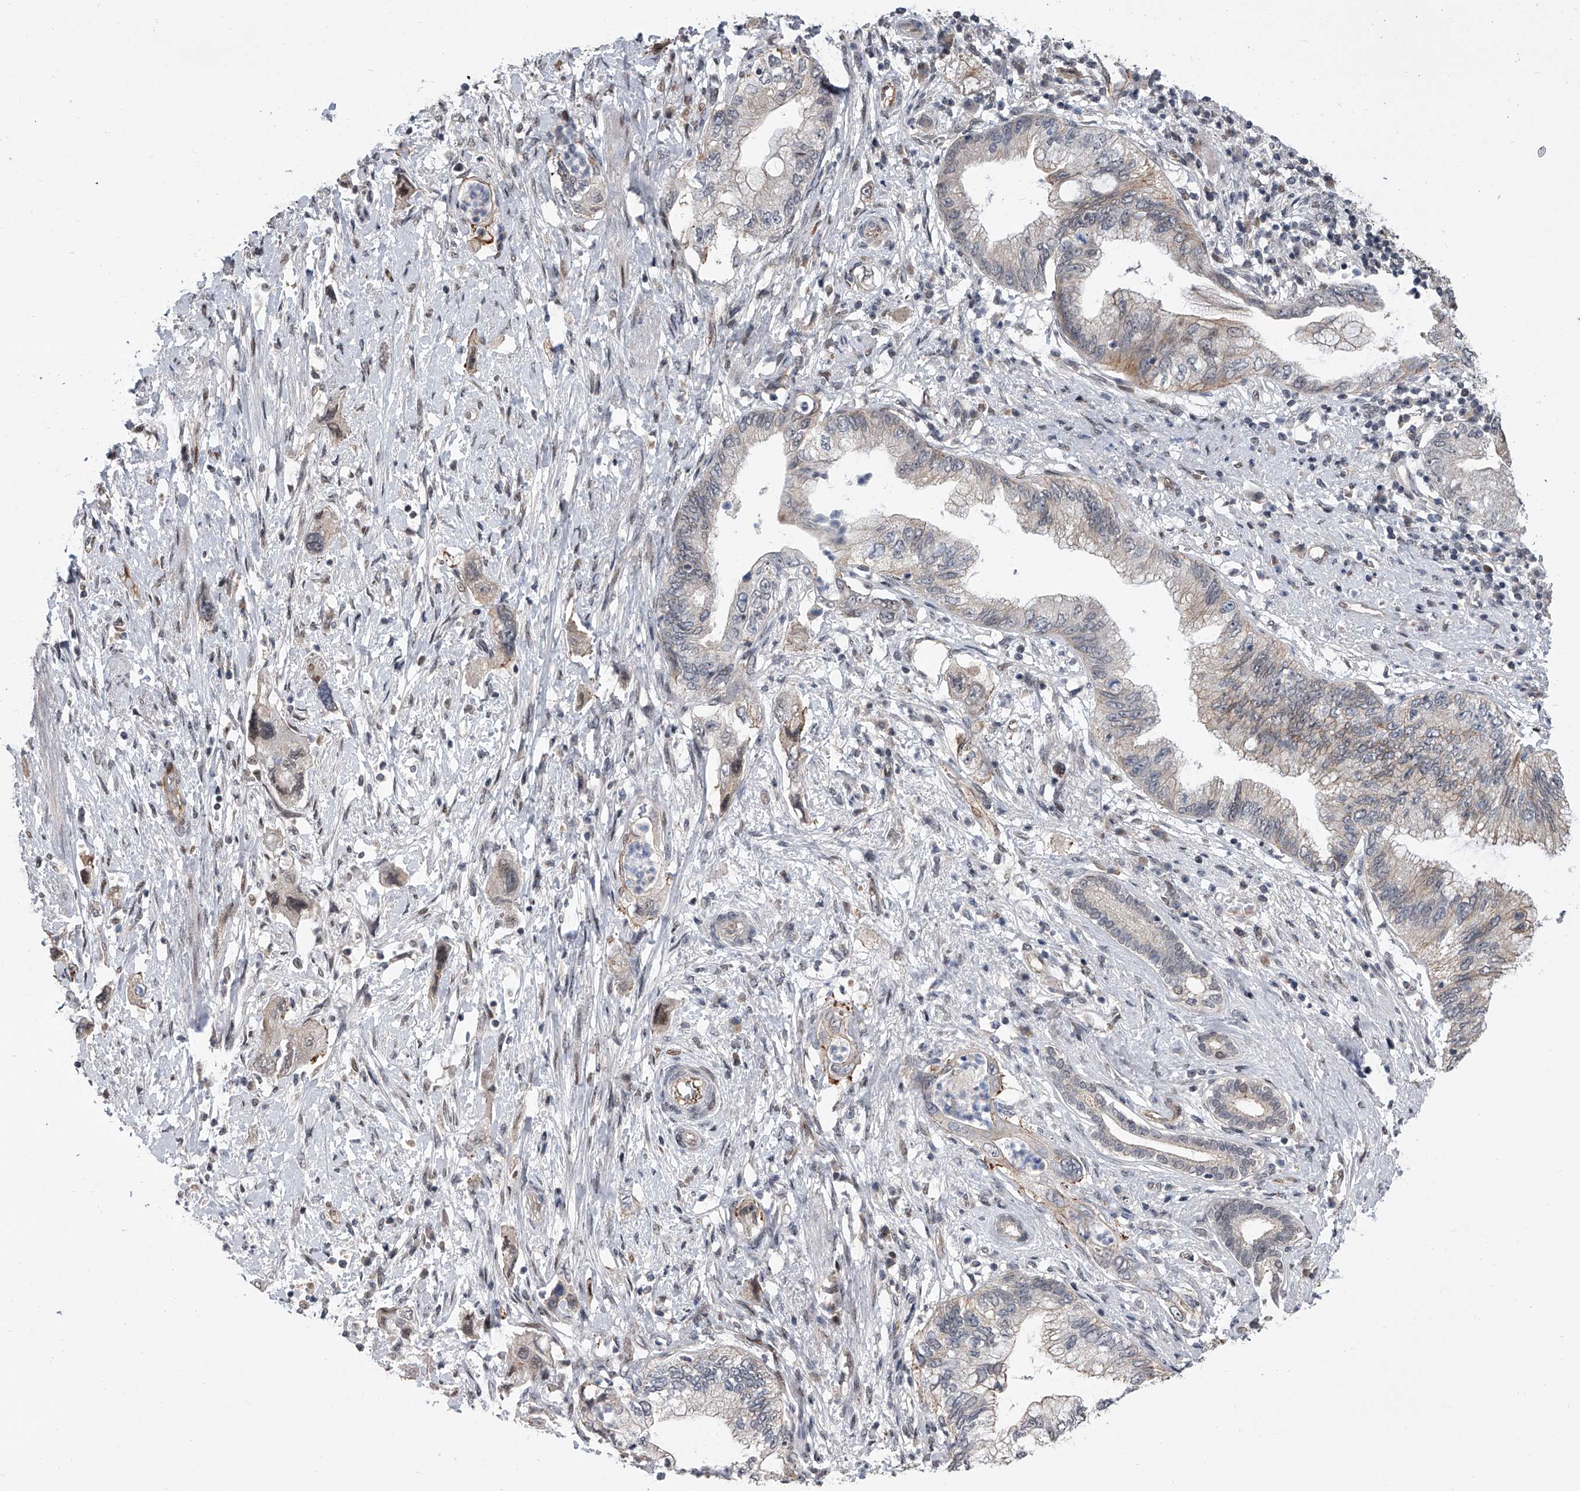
{"staining": {"intensity": "weak", "quantity": "<25%", "location": "cytoplasmic/membranous"}, "tissue": "pancreatic cancer", "cell_type": "Tumor cells", "image_type": "cancer", "snomed": [{"axis": "morphology", "description": "Adenocarcinoma, NOS"}, {"axis": "topography", "description": "Pancreas"}], "caption": "This is a micrograph of IHC staining of pancreatic cancer, which shows no staining in tumor cells.", "gene": "ZNF426", "patient": {"sex": "female", "age": 73}}